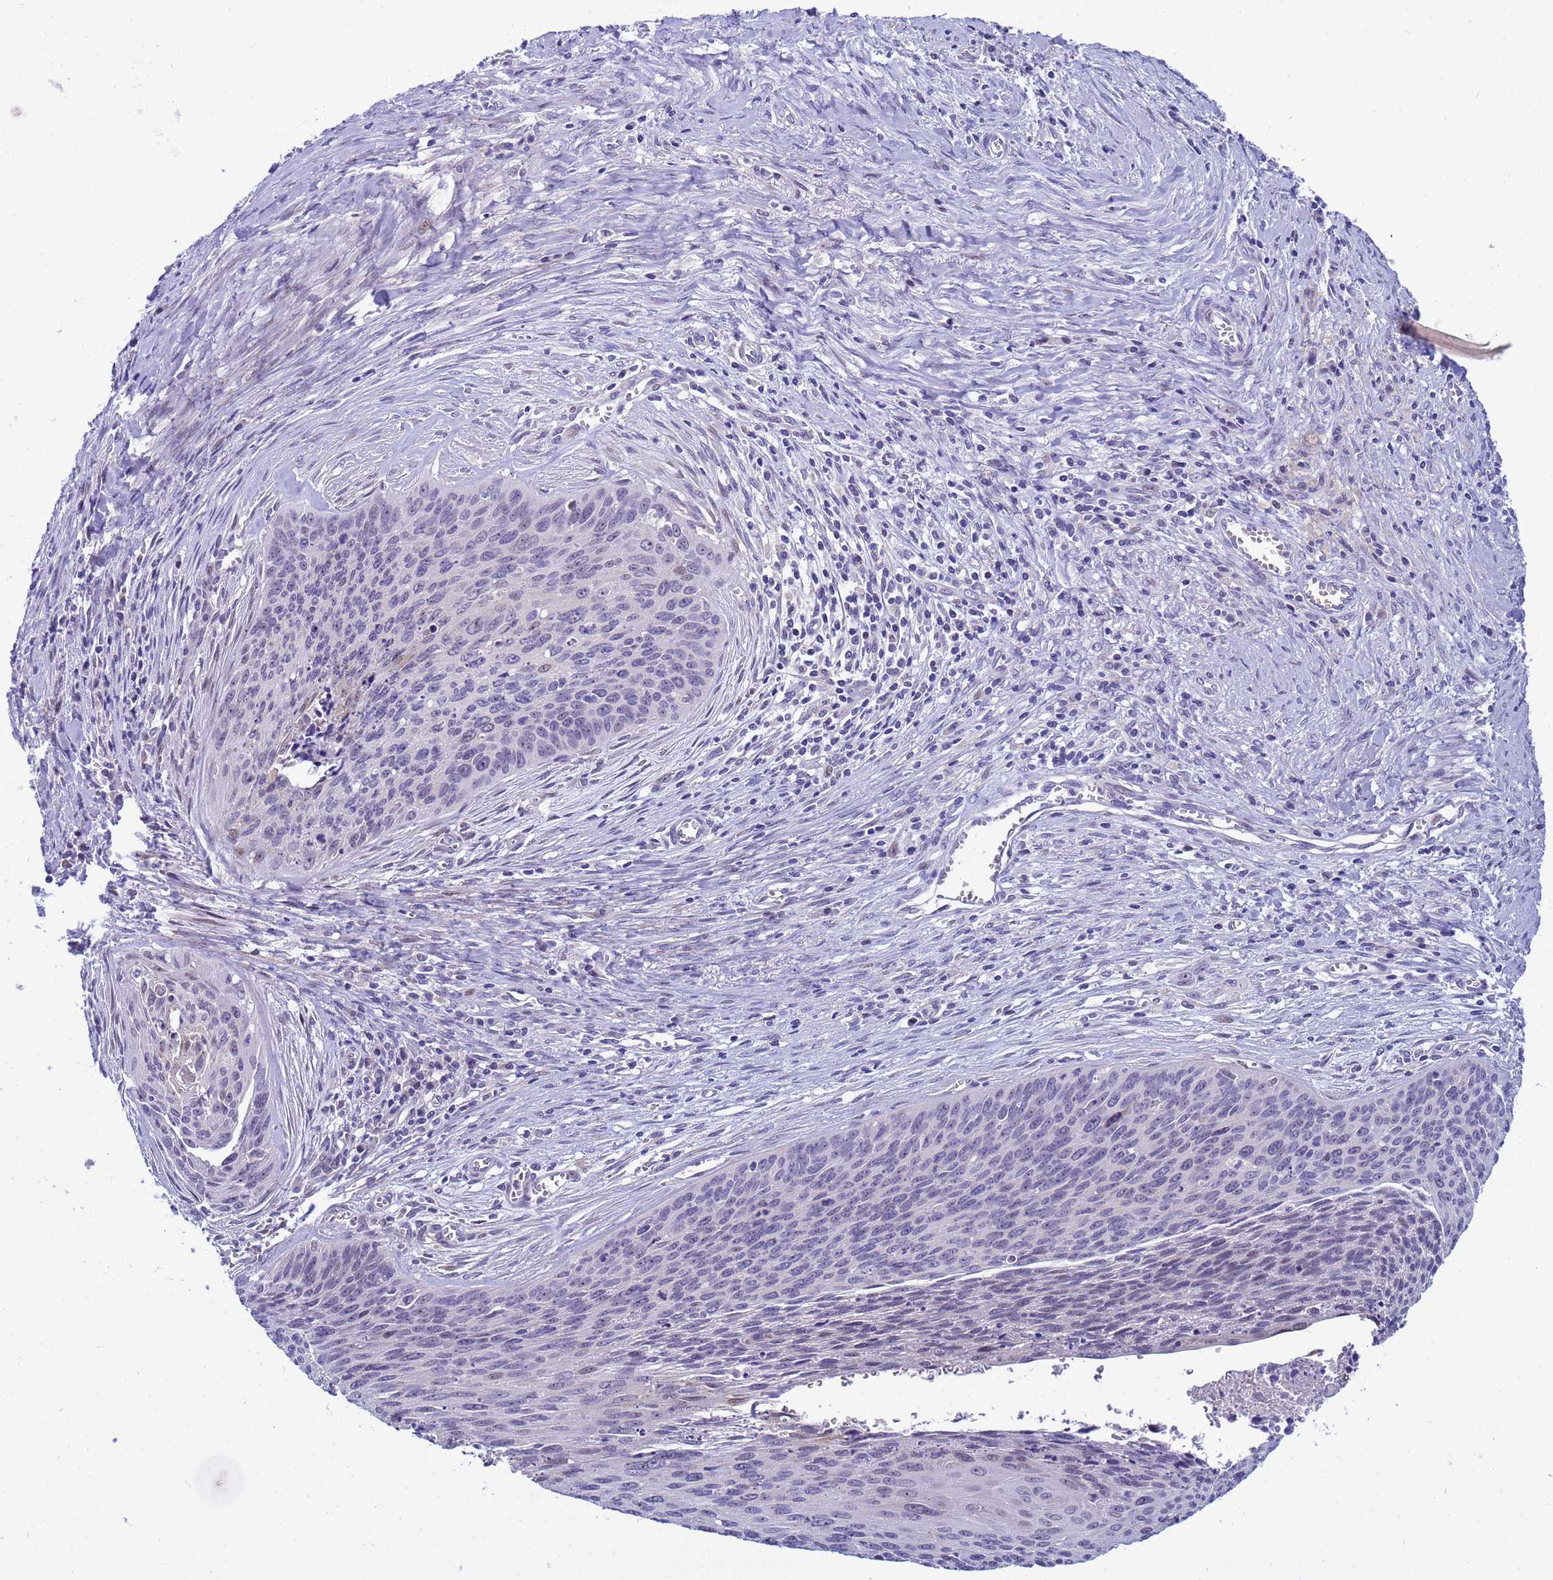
{"staining": {"intensity": "negative", "quantity": "none", "location": "none"}, "tissue": "cervical cancer", "cell_type": "Tumor cells", "image_type": "cancer", "snomed": [{"axis": "morphology", "description": "Squamous cell carcinoma, NOS"}, {"axis": "topography", "description": "Cervix"}], "caption": "Tumor cells show no significant protein positivity in cervical cancer (squamous cell carcinoma).", "gene": "LRATD1", "patient": {"sex": "female", "age": 55}}